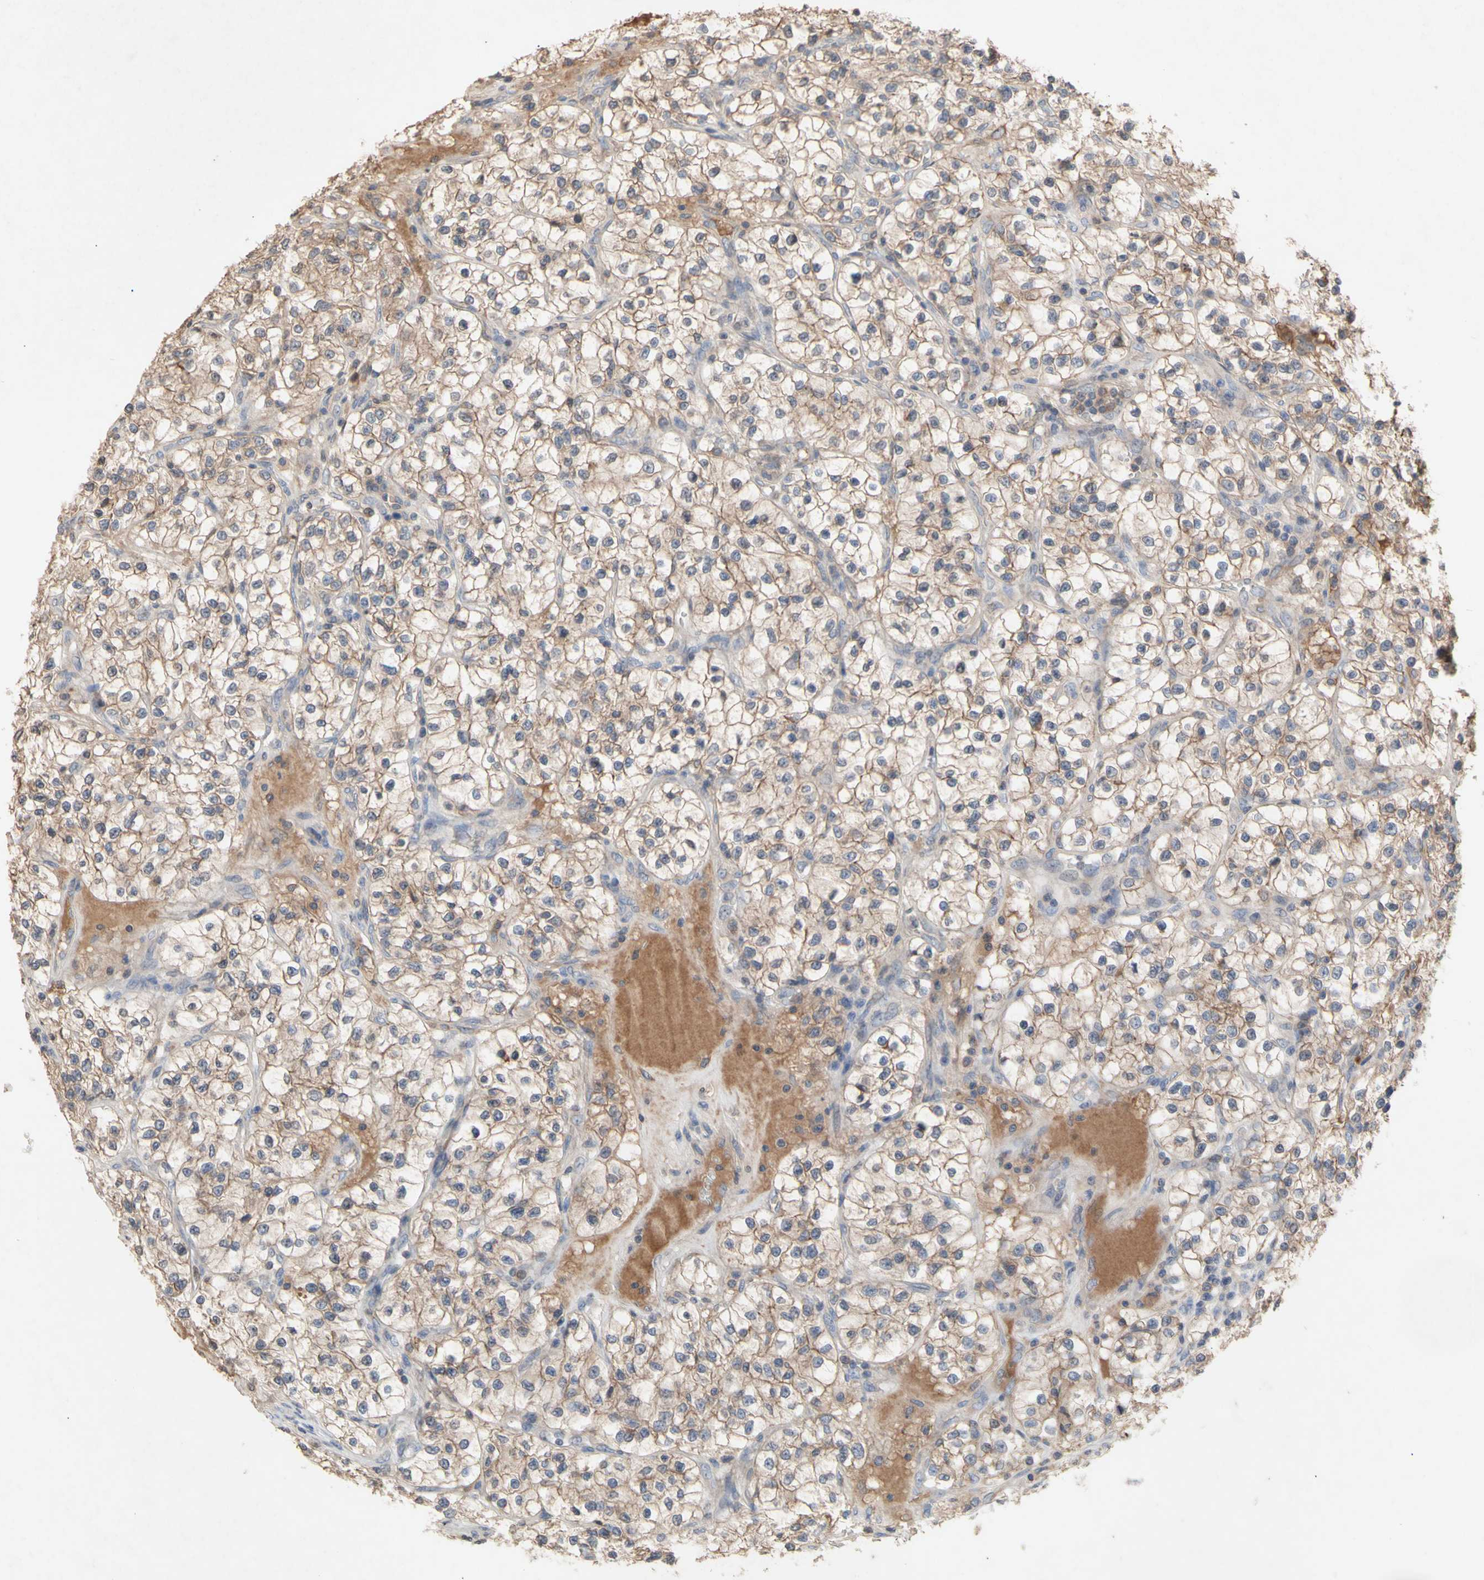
{"staining": {"intensity": "weak", "quantity": ">75%", "location": "cytoplasmic/membranous"}, "tissue": "renal cancer", "cell_type": "Tumor cells", "image_type": "cancer", "snomed": [{"axis": "morphology", "description": "Adenocarcinoma, NOS"}, {"axis": "topography", "description": "Kidney"}], "caption": "IHC micrograph of renal adenocarcinoma stained for a protein (brown), which exhibits low levels of weak cytoplasmic/membranous expression in about >75% of tumor cells.", "gene": "NECTIN3", "patient": {"sex": "female", "age": 57}}